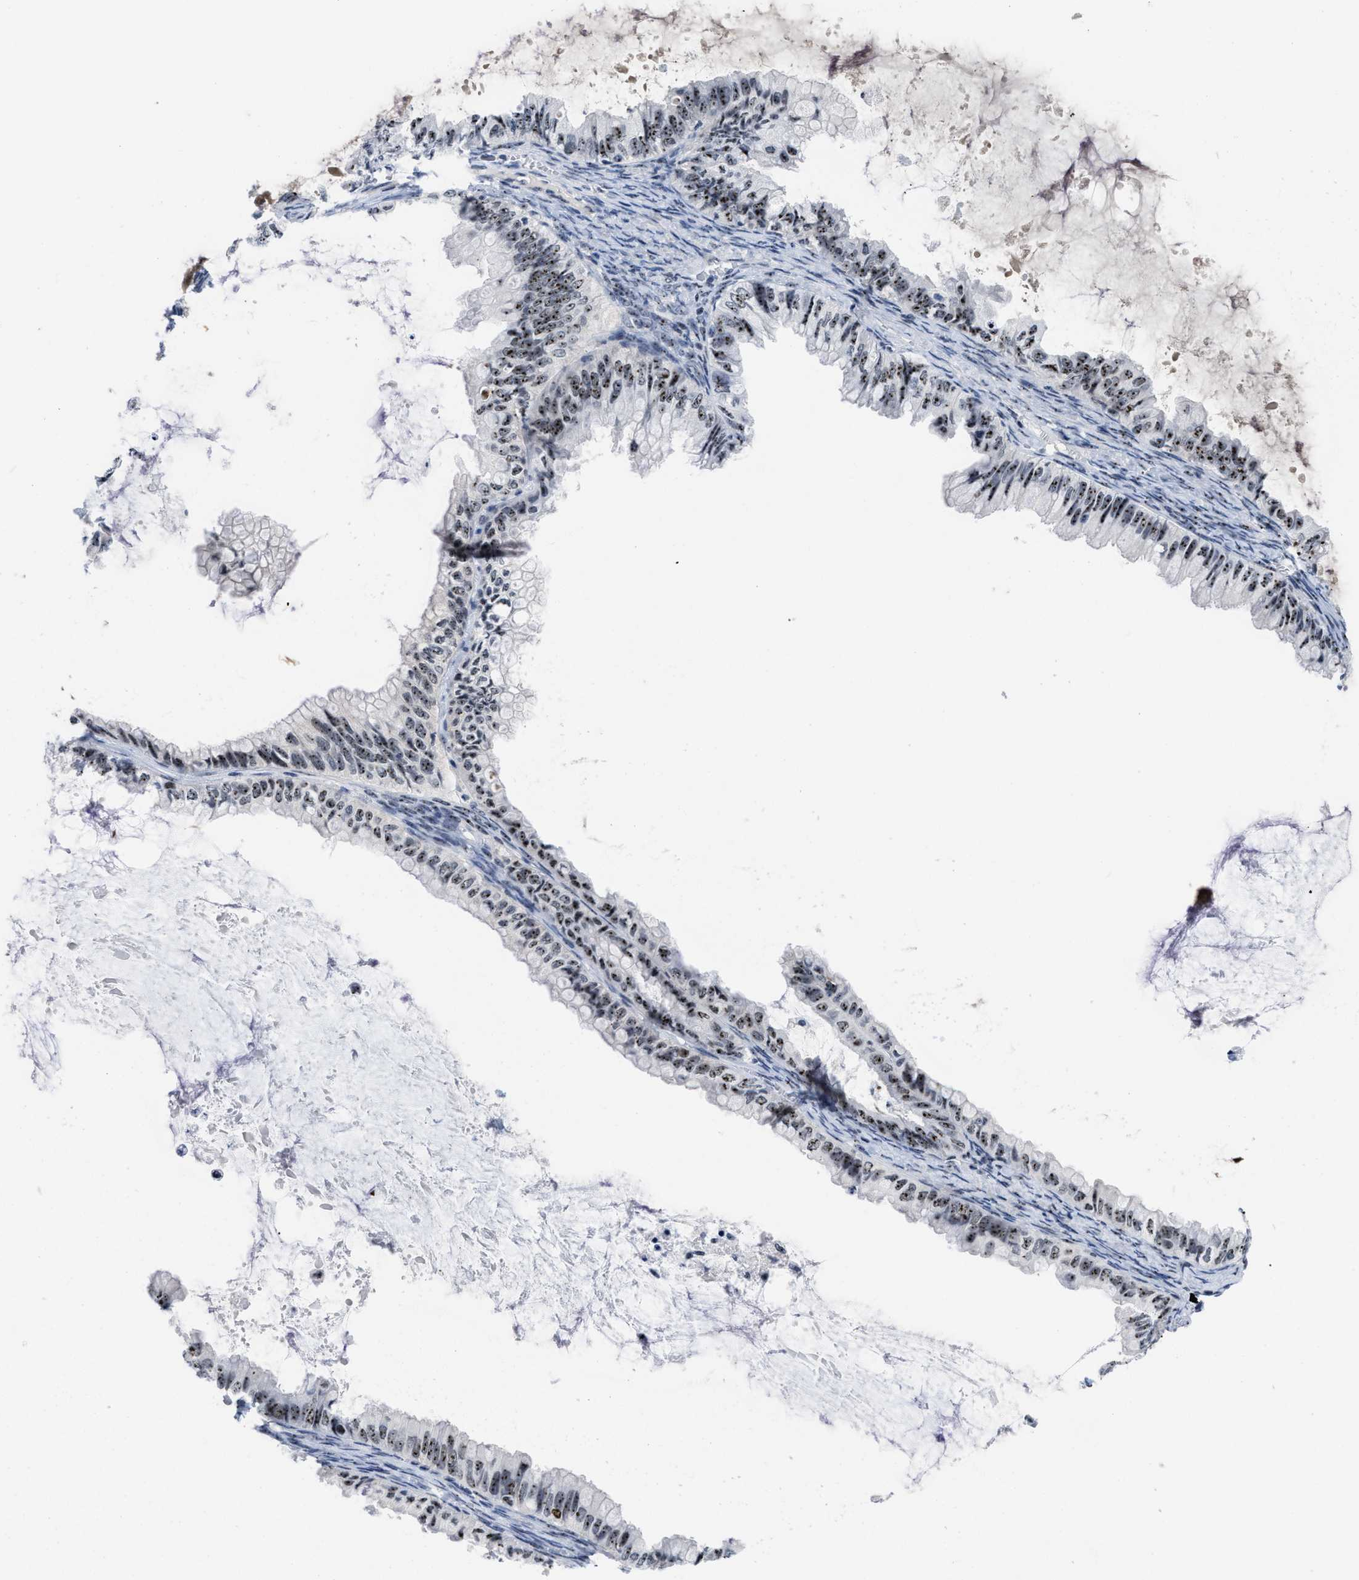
{"staining": {"intensity": "moderate", "quantity": ">75%", "location": "nuclear"}, "tissue": "ovarian cancer", "cell_type": "Tumor cells", "image_type": "cancer", "snomed": [{"axis": "morphology", "description": "Cystadenocarcinoma, mucinous, NOS"}, {"axis": "topography", "description": "Ovary"}], "caption": "Moderate nuclear protein positivity is seen in approximately >75% of tumor cells in ovarian cancer (mucinous cystadenocarcinoma).", "gene": "NOP58", "patient": {"sex": "female", "age": 80}}